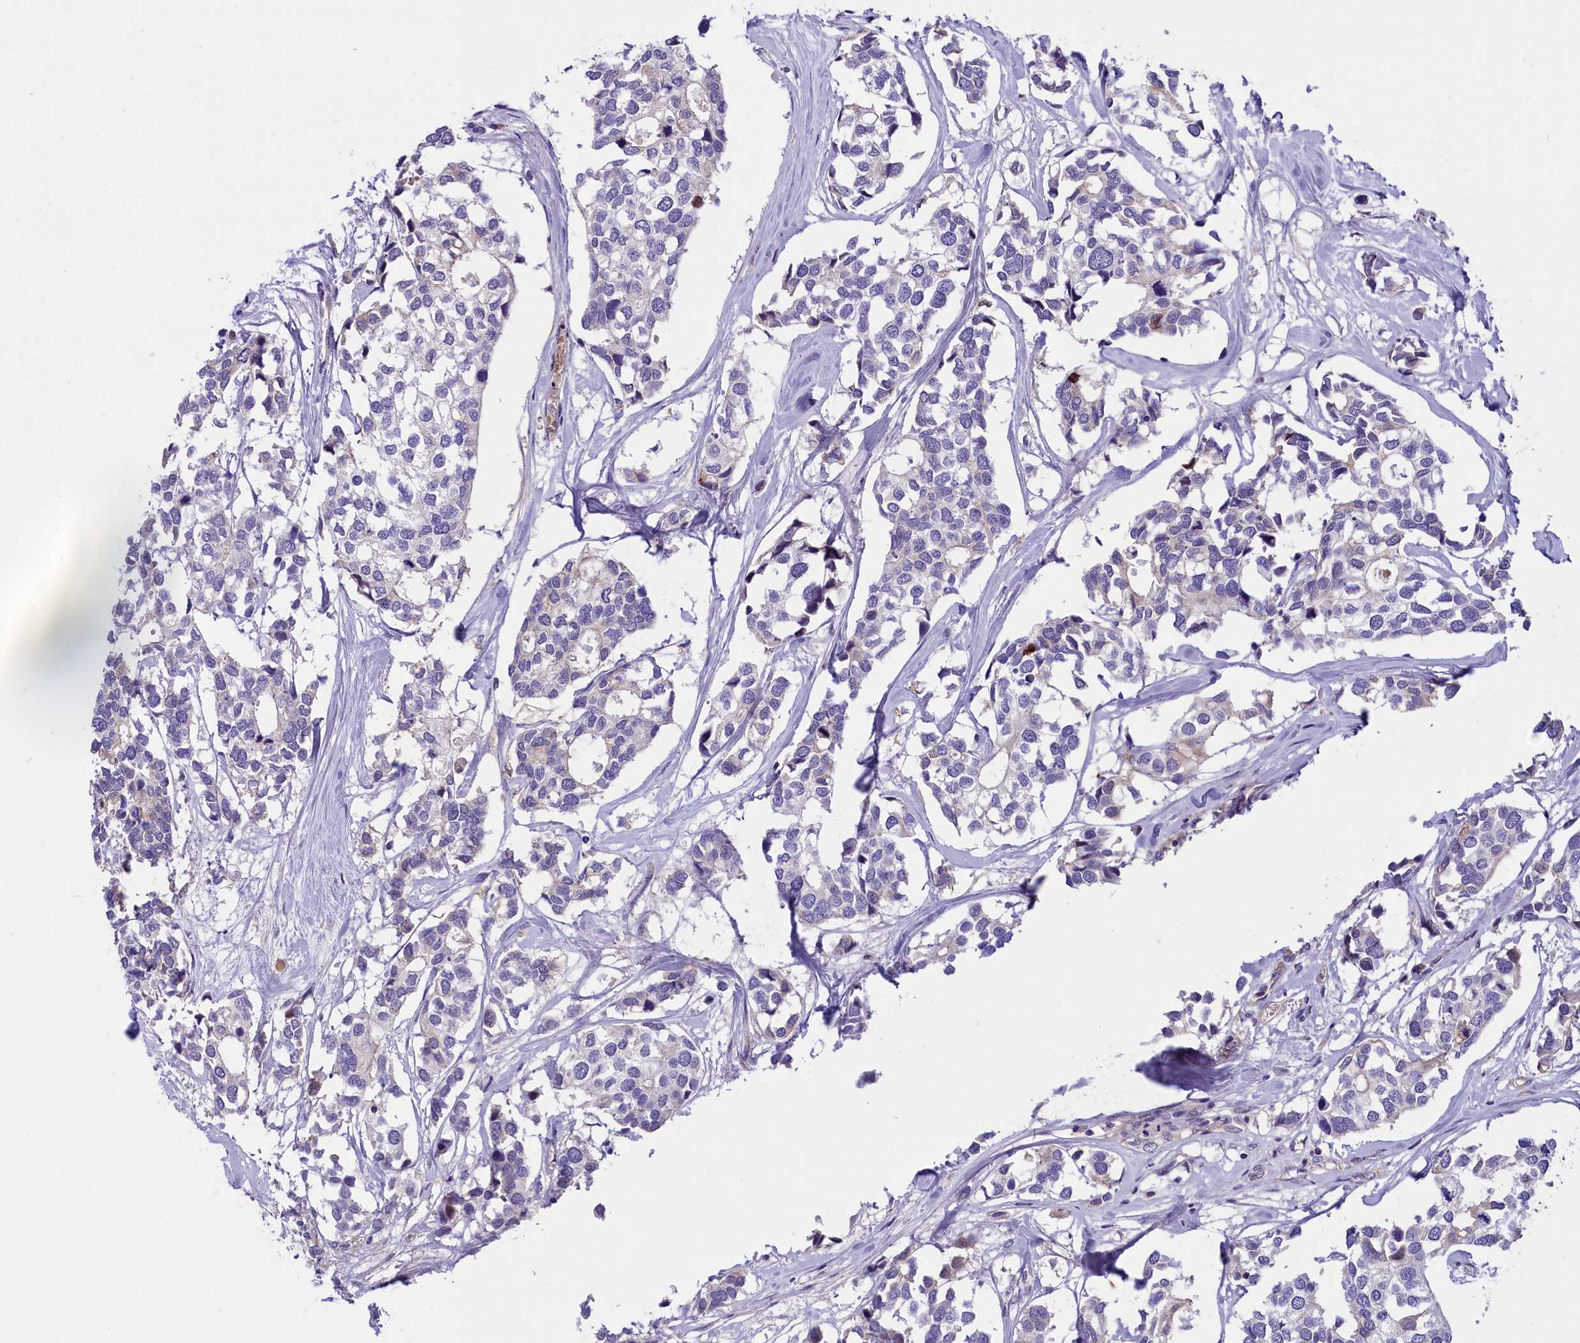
{"staining": {"intensity": "negative", "quantity": "none", "location": "none"}, "tissue": "breast cancer", "cell_type": "Tumor cells", "image_type": "cancer", "snomed": [{"axis": "morphology", "description": "Duct carcinoma"}, {"axis": "topography", "description": "Breast"}], "caption": "Tumor cells show no significant positivity in breast cancer. Brightfield microscopy of IHC stained with DAB (3,3'-diaminobenzidine) (brown) and hematoxylin (blue), captured at high magnification.", "gene": "CCDC32", "patient": {"sex": "female", "age": 83}}